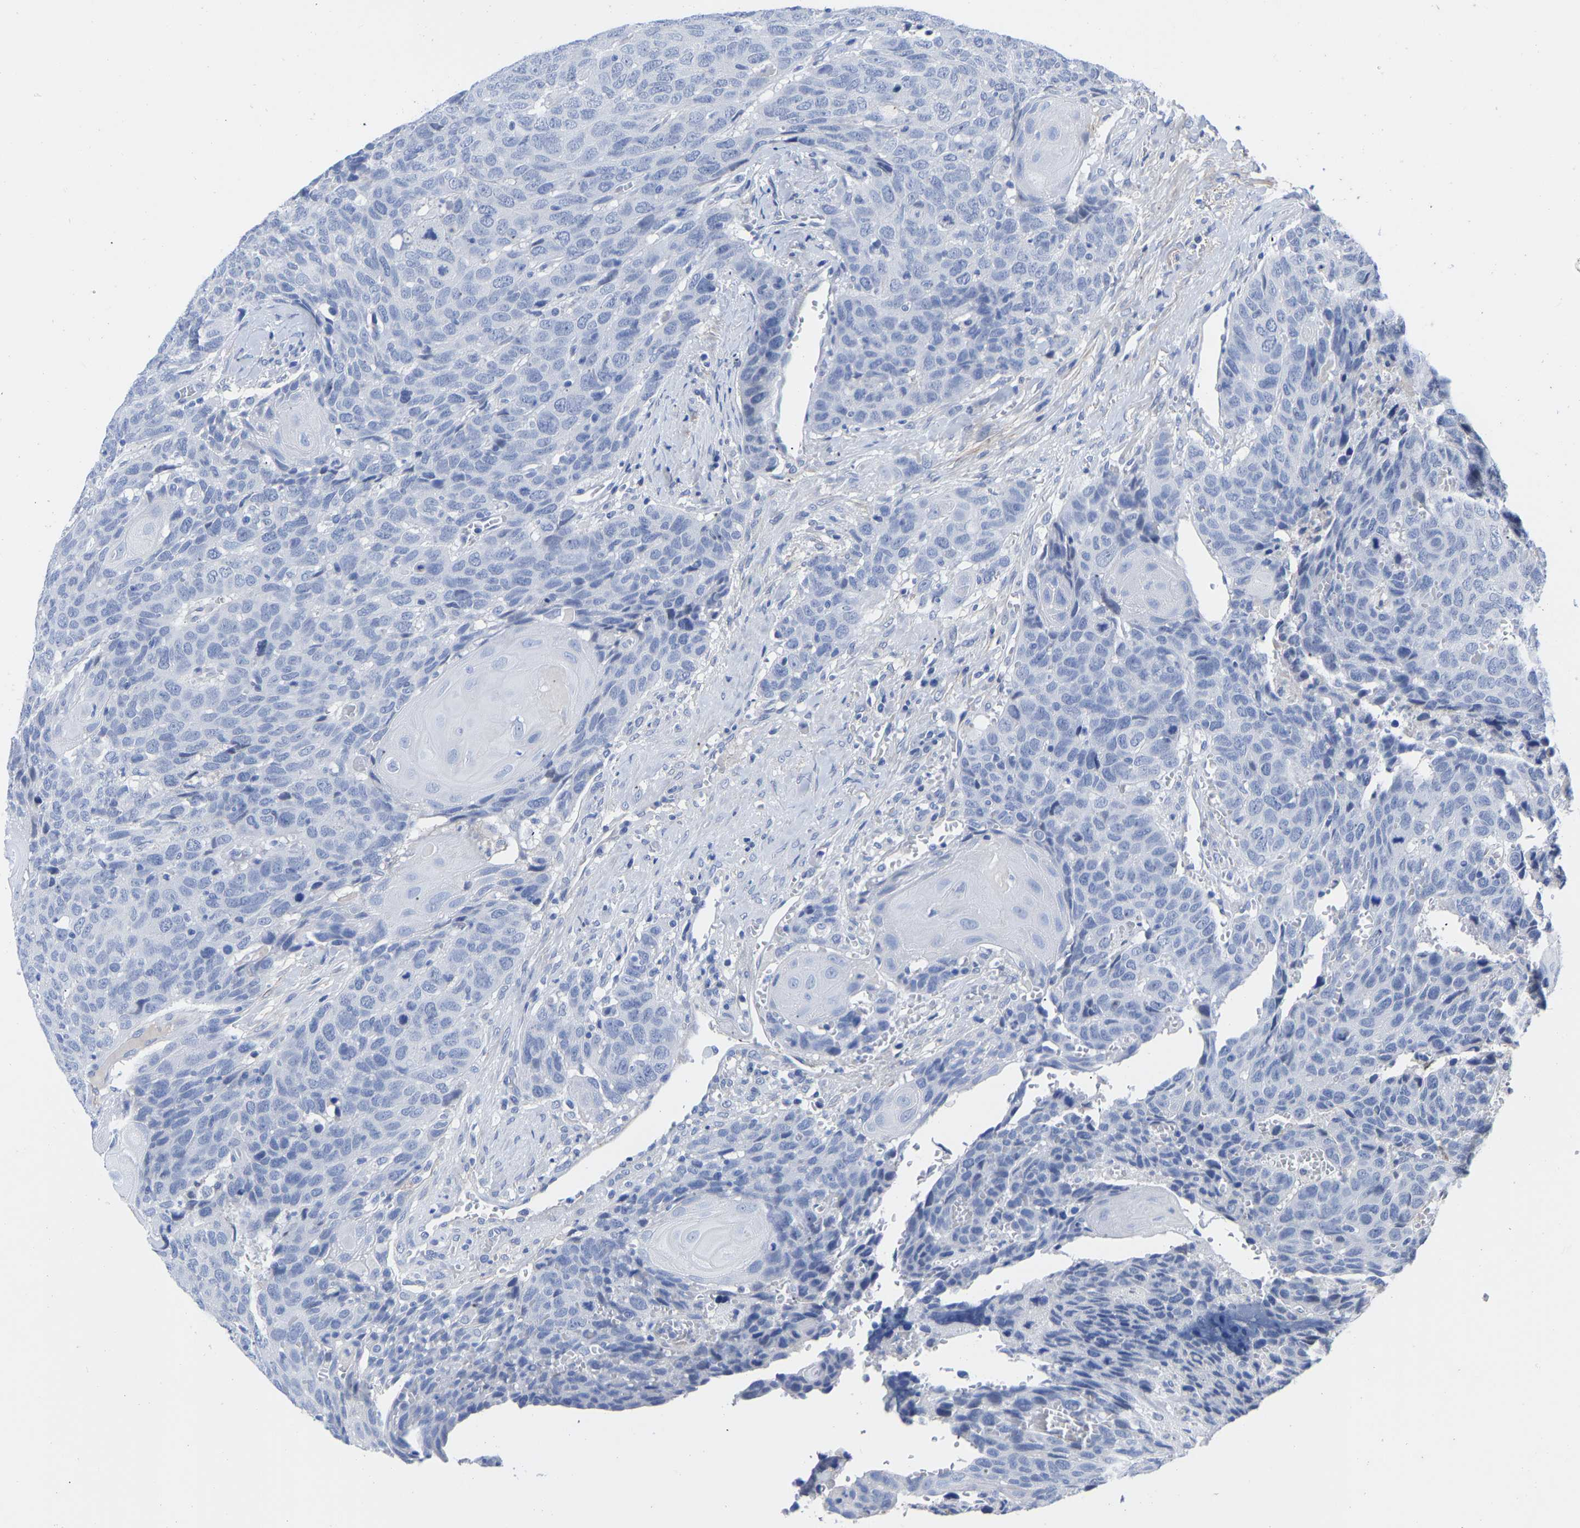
{"staining": {"intensity": "negative", "quantity": "none", "location": "none"}, "tissue": "head and neck cancer", "cell_type": "Tumor cells", "image_type": "cancer", "snomed": [{"axis": "morphology", "description": "Squamous cell carcinoma, NOS"}, {"axis": "topography", "description": "Head-Neck"}], "caption": "Photomicrograph shows no protein staining in tumor cells of squamous cell carcinoma (head and neck) tissue. (DAB (3,3'-diaminobenzidine) immunohistochemistry, high magnification).", "gene": "GPA33", "patient": {"sex": "male", "age": 66}}